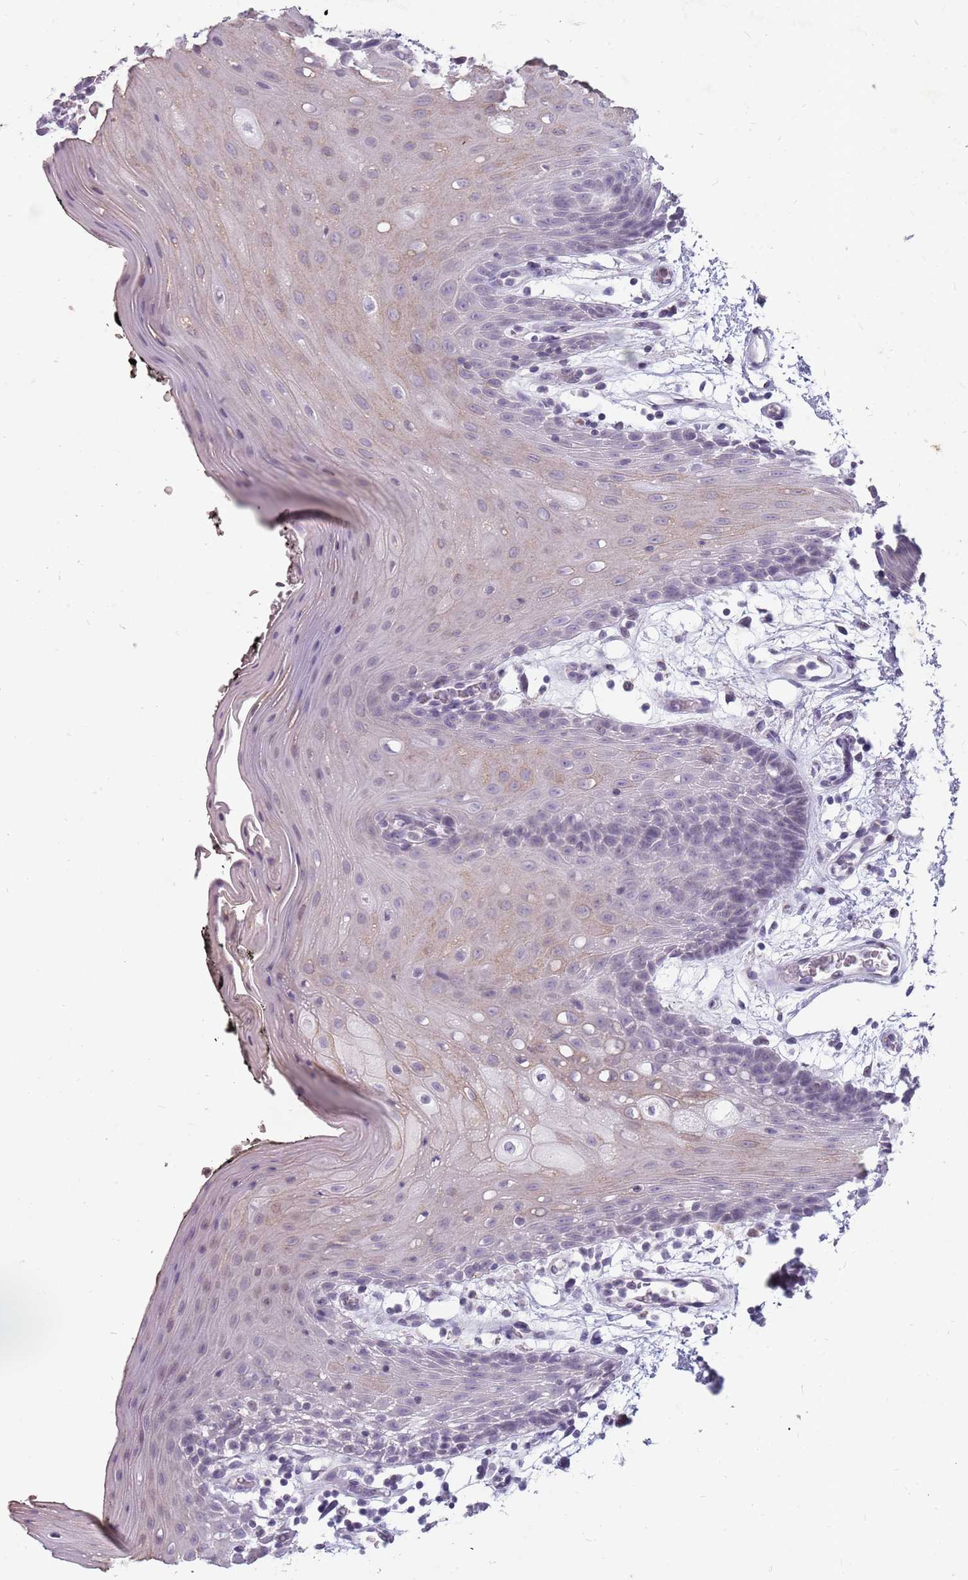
{"staining": {"intensity": "strong", "quantity": "<25%", "location": "cytoplasmic/membranous"}, "tissue": "oral mucosa", "cell_type": "Squamous epithelial cells", "image_type": "normal", "snomed": [{"axis": "morphology", "description": "Normal tissue, NOS"}, {"axis": "topography", "description": "Oral tissue"}, {"axis": "topography", "description": "Tounge, NOS"}], "caption": "DAB (3,3'-diaminobenzidine) immunohistochemical staining of unremarkable human oral mucosa reveals strong cytoplasmic/membranous protein expression in about <25% of squamous epithelial cells.", "gene": "NEK6", "patient": {"sex": "female", "age": 59}}